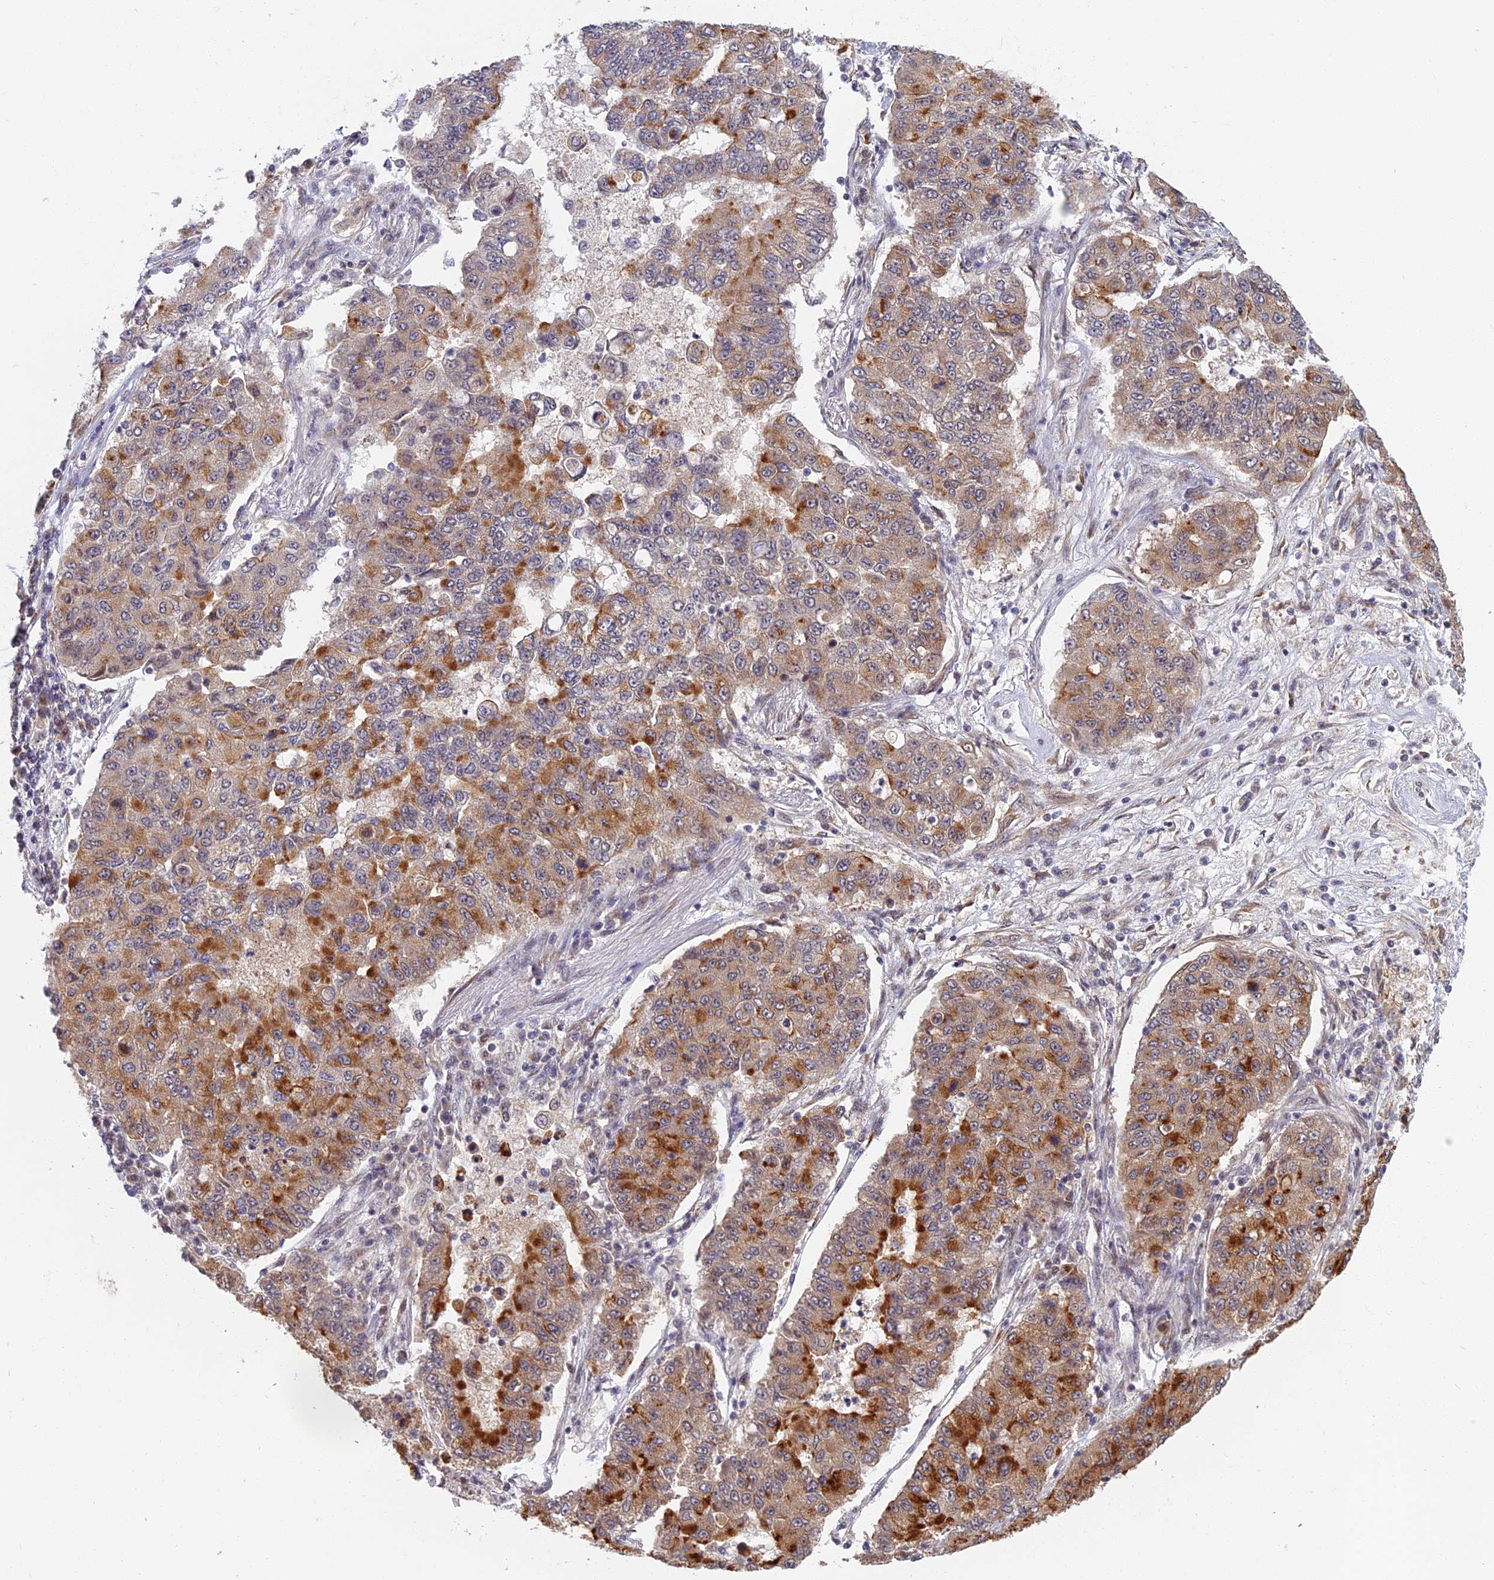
{"staining": {"intensity": "moderate", "quantity": ">75%", "location": "cytoplasmic/membranous"}, "tissue": "lung cancer", "cell_type": "Tumor cells", "image_type": "cancer", "snomed": [{"axis": "morphology", "description": "Squamous cell carcinoma, NOS"}, {"axis": "topography", "description": "Lung"}], "caption": "This is an image of immunohistochemistry (IHC) staining of lung cancer, which shows moderate positivity in the cytoplasmic/membranous of tumor cells.", "gene": "CCDC113", "patient": {"sex": "male", "age": 74}}